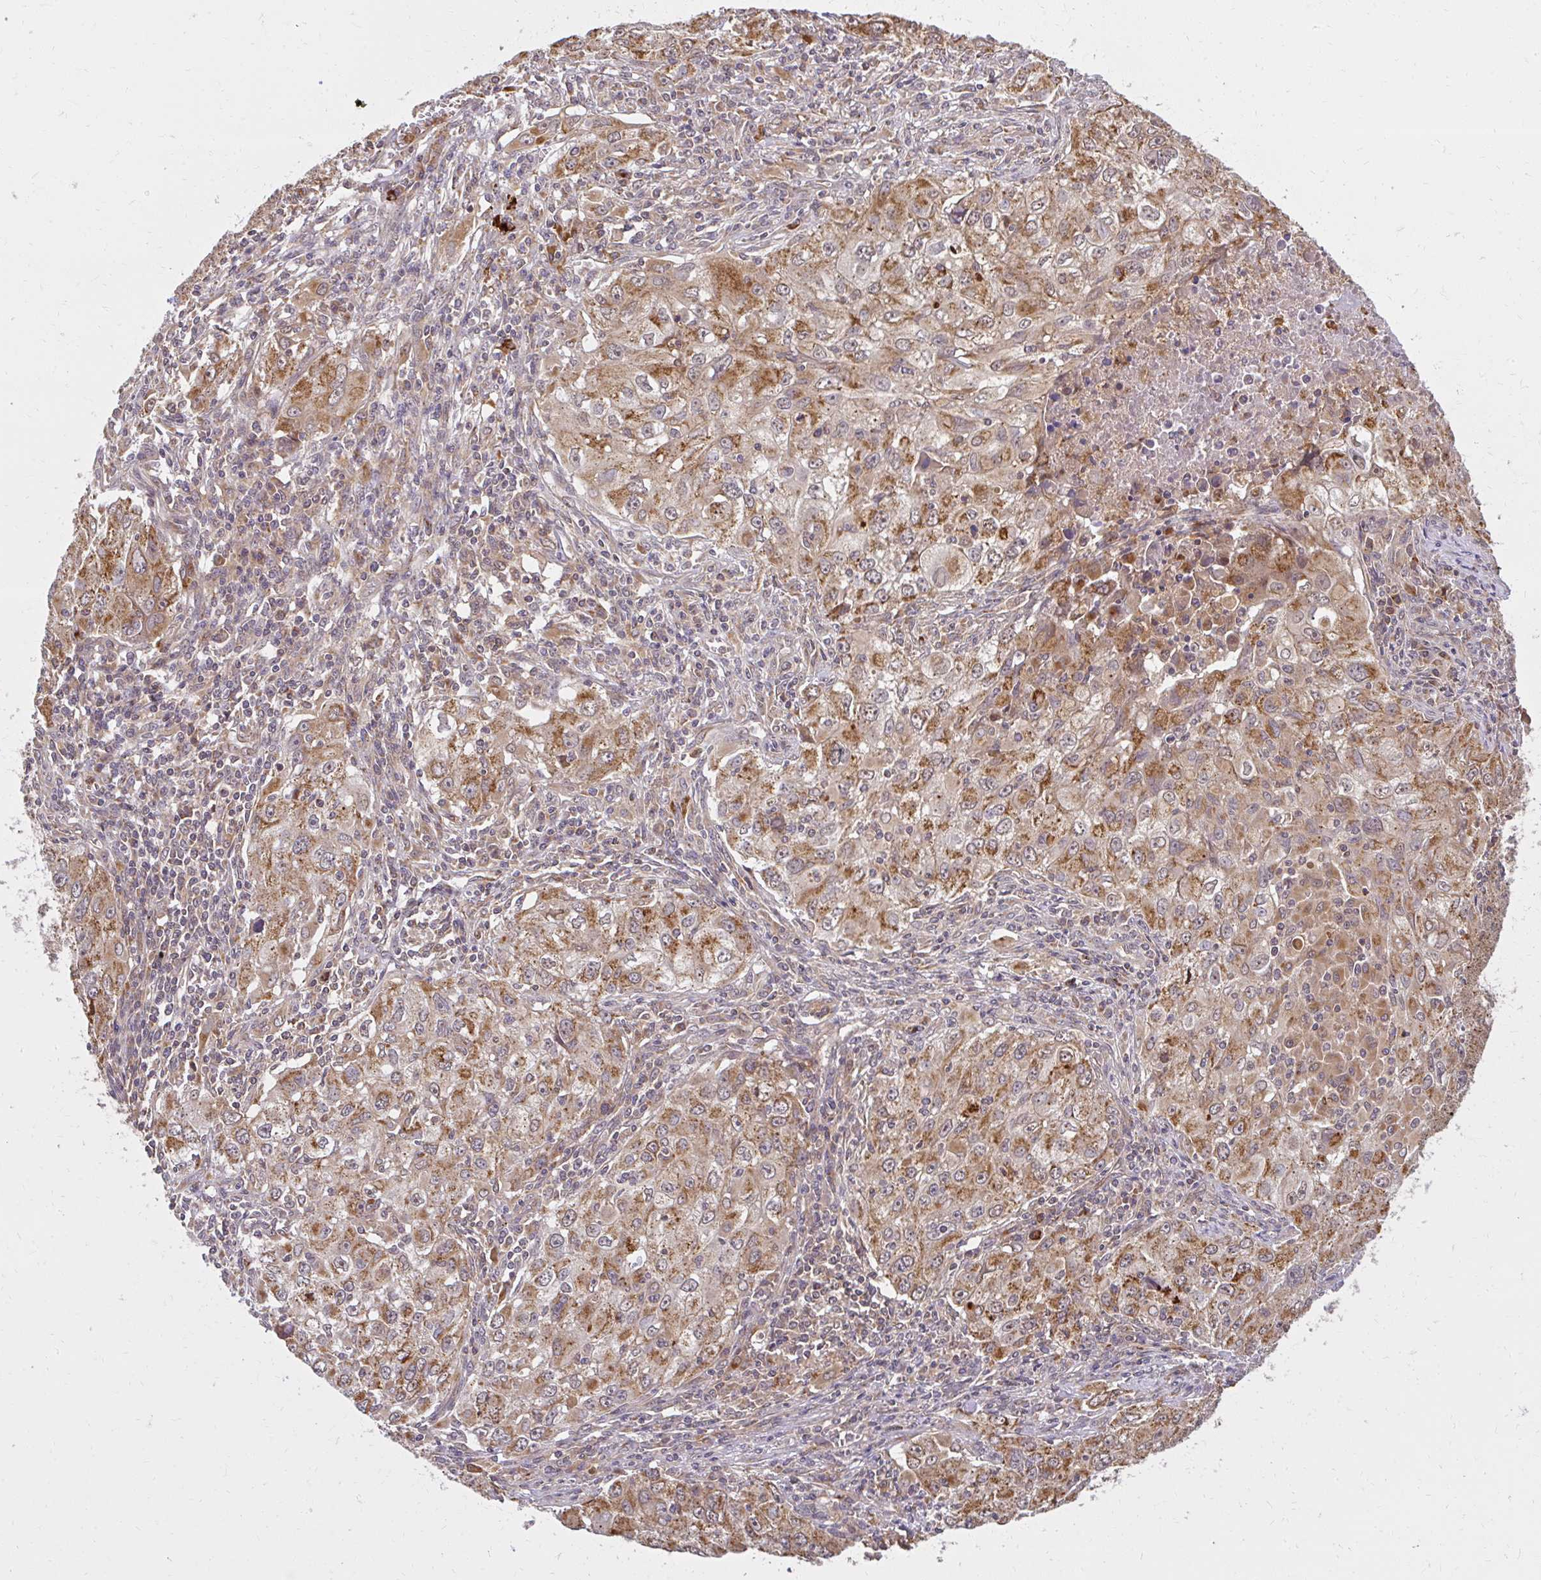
{"staining": {"intensity": "moderate", "quantity": ">75%", "location": "cytoplasmic/membranous"}, "tissue": "lung cancer", "cell_type": "Tumor cells", "image_type": "cancer", "snomed": [{"axis": "morphology", "description": "Adenocarcinoma, NOS"}, {"axis": "morphology", "description": "Adenocarcinoma, metastatic, NOS"}, {"axis": "topography", "description": "Lymph node"}, {"axis": "topography", "description": "Lung"}], "caption": "Metastatic adenocarcinoma (lung) was stained to show a protein in brown. There is medium levels of moderate cytoplasmic/membranous positivity in approximately >75% of tumor cells.", "gene": "GNS", "patient": {"sex": "female", "age": 42}}